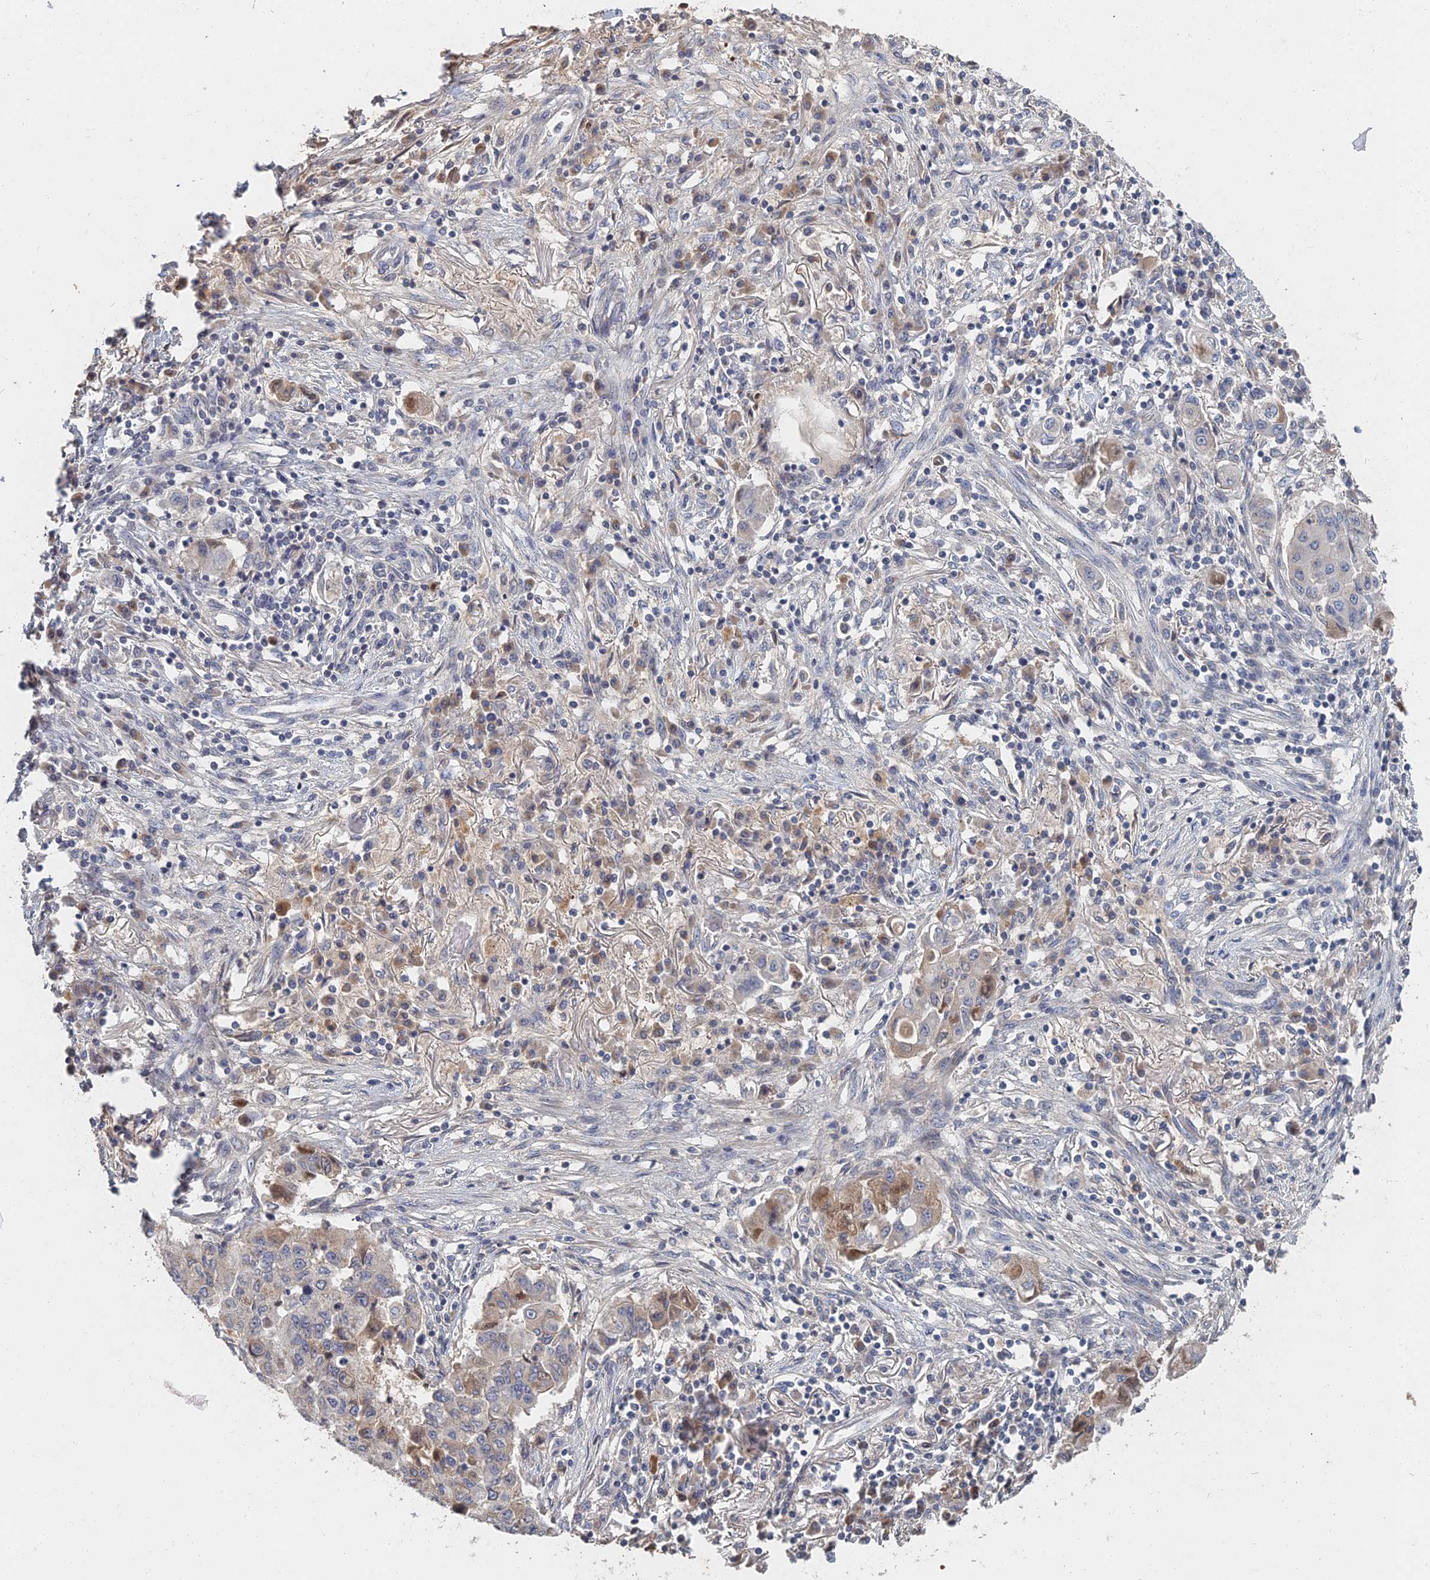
{"staining": {"intensity": "moderate", "quantity": "<25%", "location": "cytoplasmic/membranous"}, "tissue": "lung cancer", "cell_type": "Tumor cells", "image_type": "cancer", "snomed": [{"axis": "morphology", "description": "Squamous cell carcinoma, NOS"}, {"axis": "topography", "description": "Lung"}], "caption": "Immunohistochemistry (IHC) photomicrograph of neoplastic tissue: human lung cancer (squamous cell carcinoma) stained using immunohistochemistry (IHC) exhibits low levels of moderate protein expression localized specifically in the cytoplasmic/membranous of tumor cells, appearing as a cytoplasmic/membranous brown color.", "gene": "GNA15", "patient": {"sex": "male", "age": 74}}